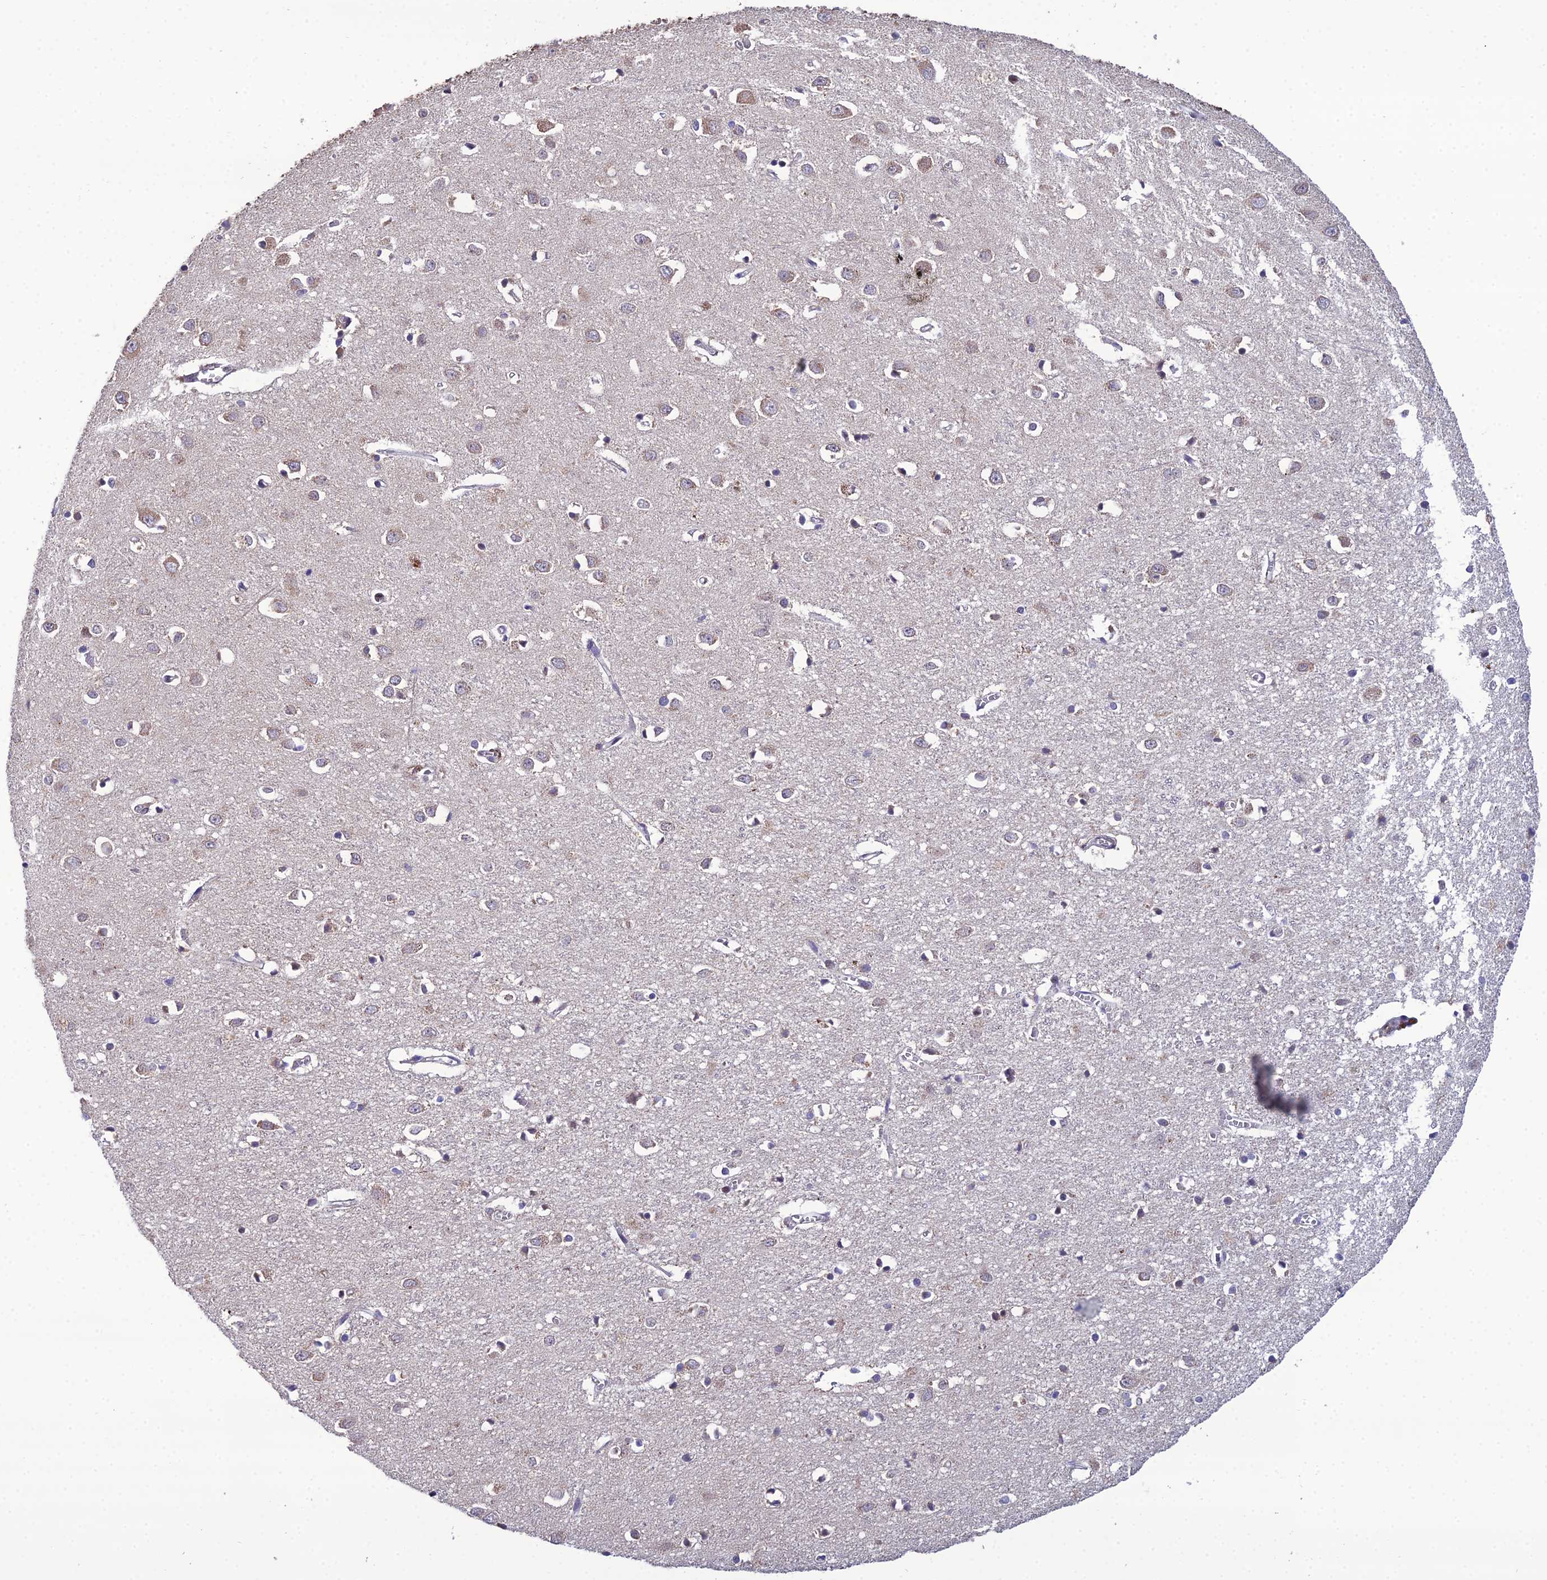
{"staining": {"intensity": "negative", "quantity": "none", "location": "none"}, "tissue": "cerebral cortex", "cell_type": "Endothelial cells", "image_type": "normal", "snomed": [{"axis": "morphology", "description": "Normal tissue, NOS"}, {"axis": "topography", "description": "Cerebral cortex"}], "caption": "An IHC histopathology image of unremarkable cerebral cortex is shown. There is no staining in endothelial cells of cerebral cortex.", "gene": "ARL2", "patient": {"sex": "female", "age": 64}}